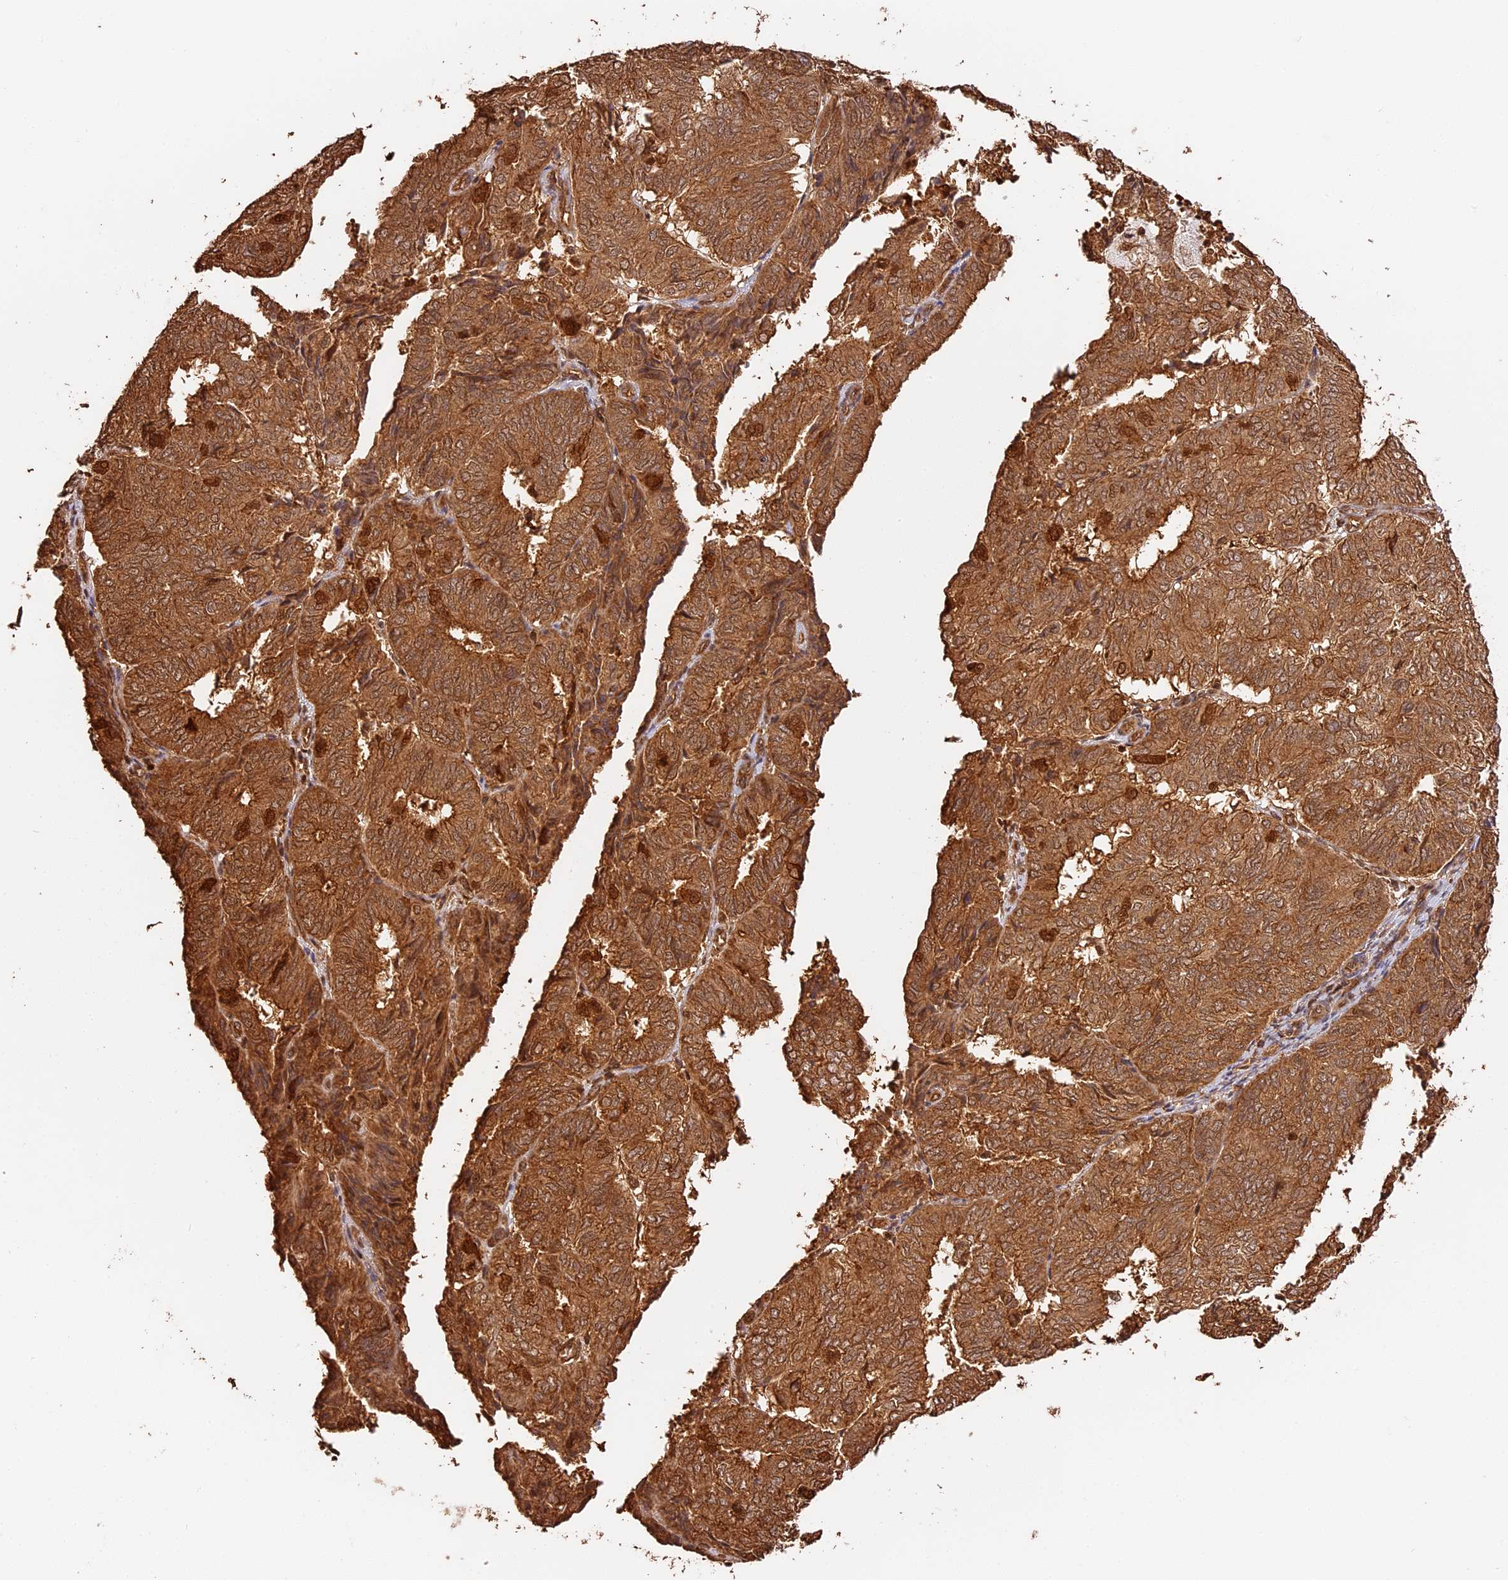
{"staining": {"intensity": "moderate", "quantity": ">75%", "location": "cytoplasmic/membranous,nuclear"}, "tissue": "endometrial cancer", "cell_type": "Tumor cells", "image_type": "cancer", "snomed": [{"axis": "morphology", "description": "Adenocarcinoma, NOS"}, {"axis": "topography", "description": "Uterus"}], "caption": "Tumor cells show moderate cytoplasmic/membranous and nuclear positivity in approximately >75% of cells in endometrial adenocarcinoma. Ihc stains the protein of interest in brown and the nuclei are stained blue.", "gene": "PPP1R37", "patient": {"sex": "female", "age": 60}}